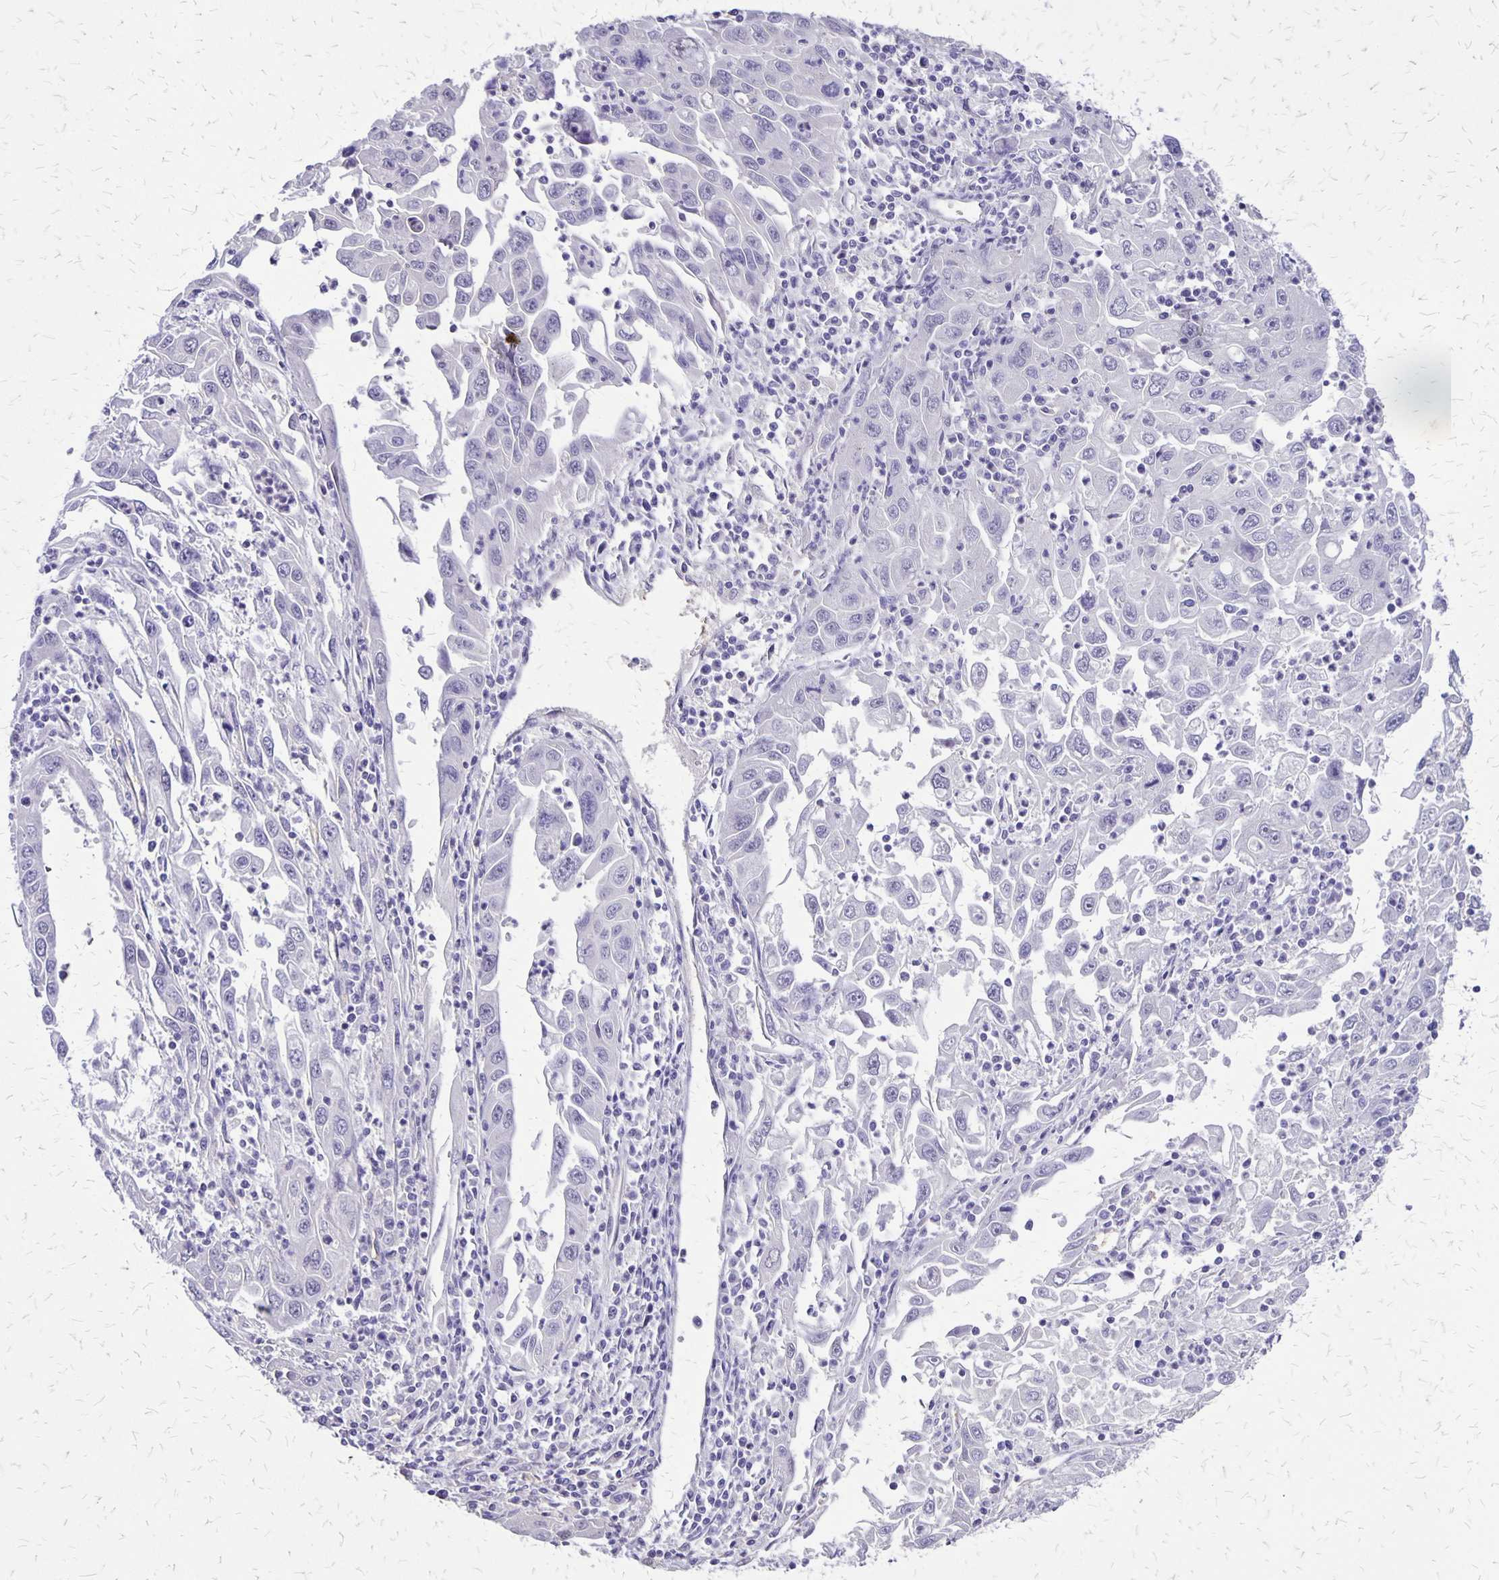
{"staining": {"intensity": "negative", "quantity": "none", "location": "none"}, "tissue": "endometrial cancer", "cell_type": "Tumor cells", "image_type": "cancer", "snomed": [{"axis": "morphology", "description": "Adenocarcinoma, NOS"}, {"axis": "topography", "description": "Uterus"}], "caption": "Tumor cells are negative for protein expression in human endometrial adenocarcinoma.", "gene": "SI", "patient": {"sex": "female", "age": 62}}